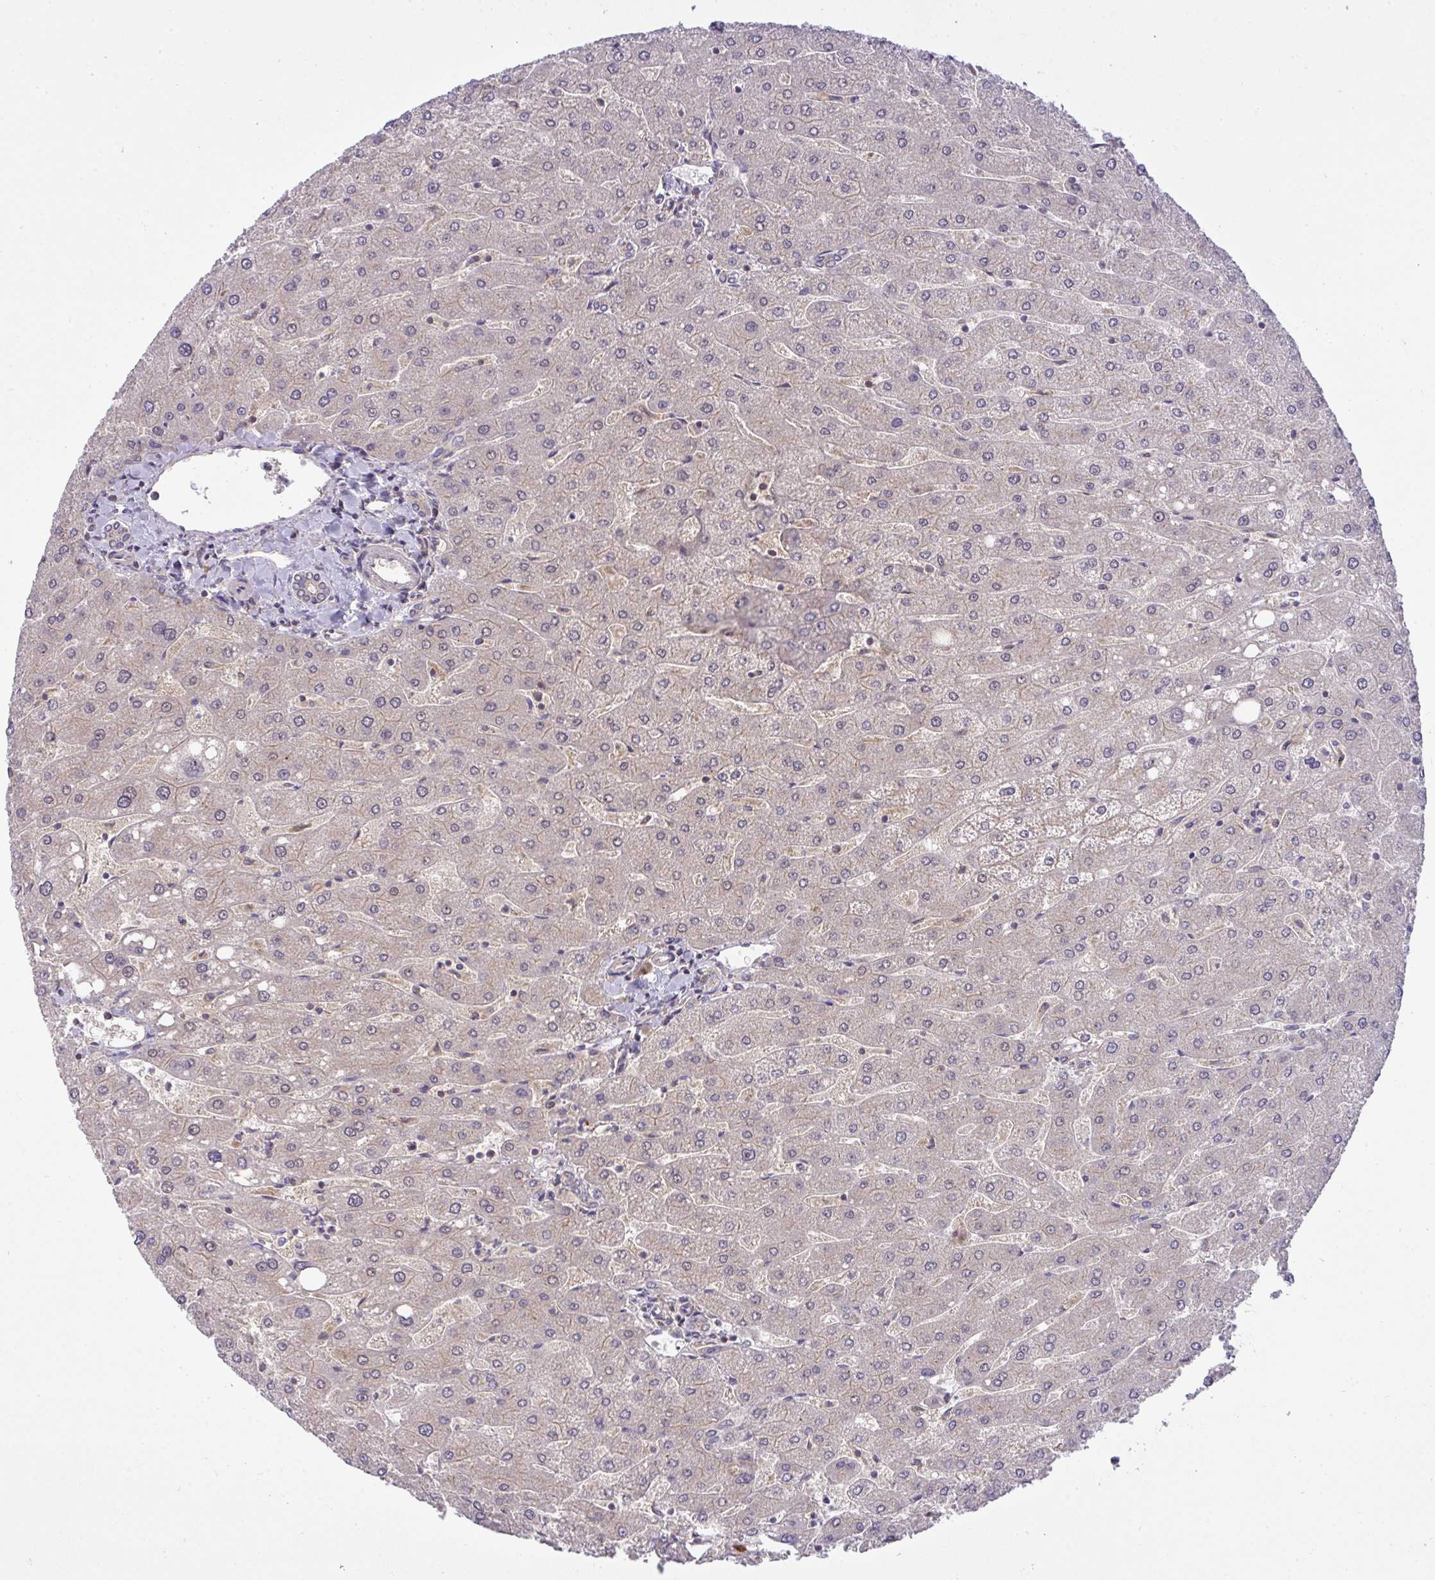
{"staining": {"intensity": "negative", "quantity": "none", "location": "none"}, "tissue": "liver", "cell_type": "Cholangiocytes", "image_type": "normal", "snomed": [{"axis": "morphology", "description": "Normal tissue, NOS"}, {"axis": "topography", "description": "Liver"}], "caption": "Immunohistochemistry histopathology image of unremarkable human liver stained for a protein (brown), which displays no expression in cholangiocytes. The staining was performed using DAB to visualize the protein expression in brown, while the nuclei were stained in blue with hematoxylin (Magnification: 20x).", "gene": "SLC9A6", "patient": {"sex": "male", "age": 67}}